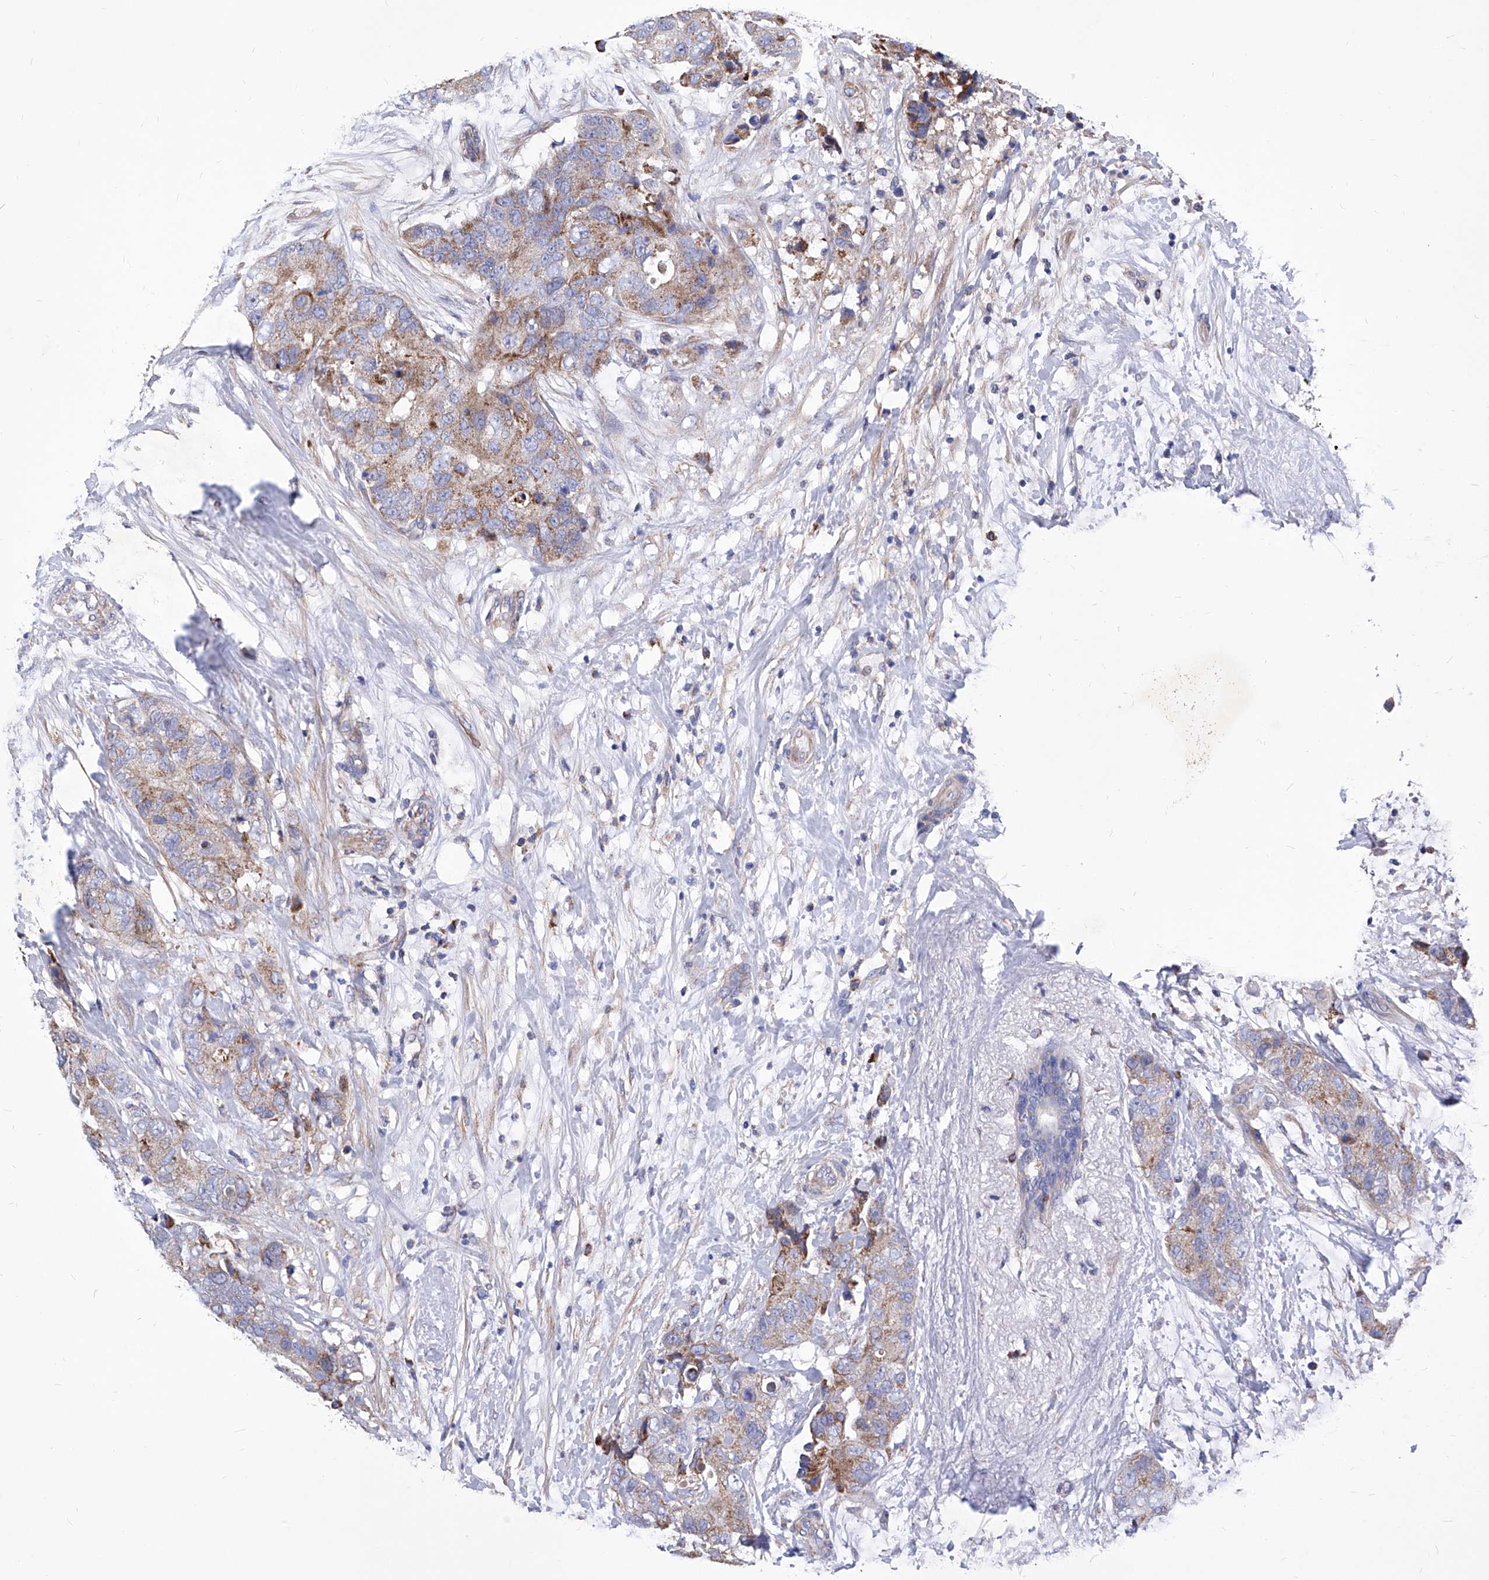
{"staining": {"intensity": "moderate", "quantity": "25%-75%", "location": "cytoplasmic/membranous"}, "tissue": "breast cancer", "cell_type": "Tumor cells", "image_type": "cancer", "snomed": [{"axis": "morphology", "description": "Duct carcinoma"}, {"axis": "topography", "description": "Breast"}], "caption": "A brown stain highlights moderate cytoplasmic/membranous expression of a protein in human infiltrating ductal carcinoma (breast) tumor cells.", "gene": "HRNR", "patient": {"sex": "female", "age": 62}}